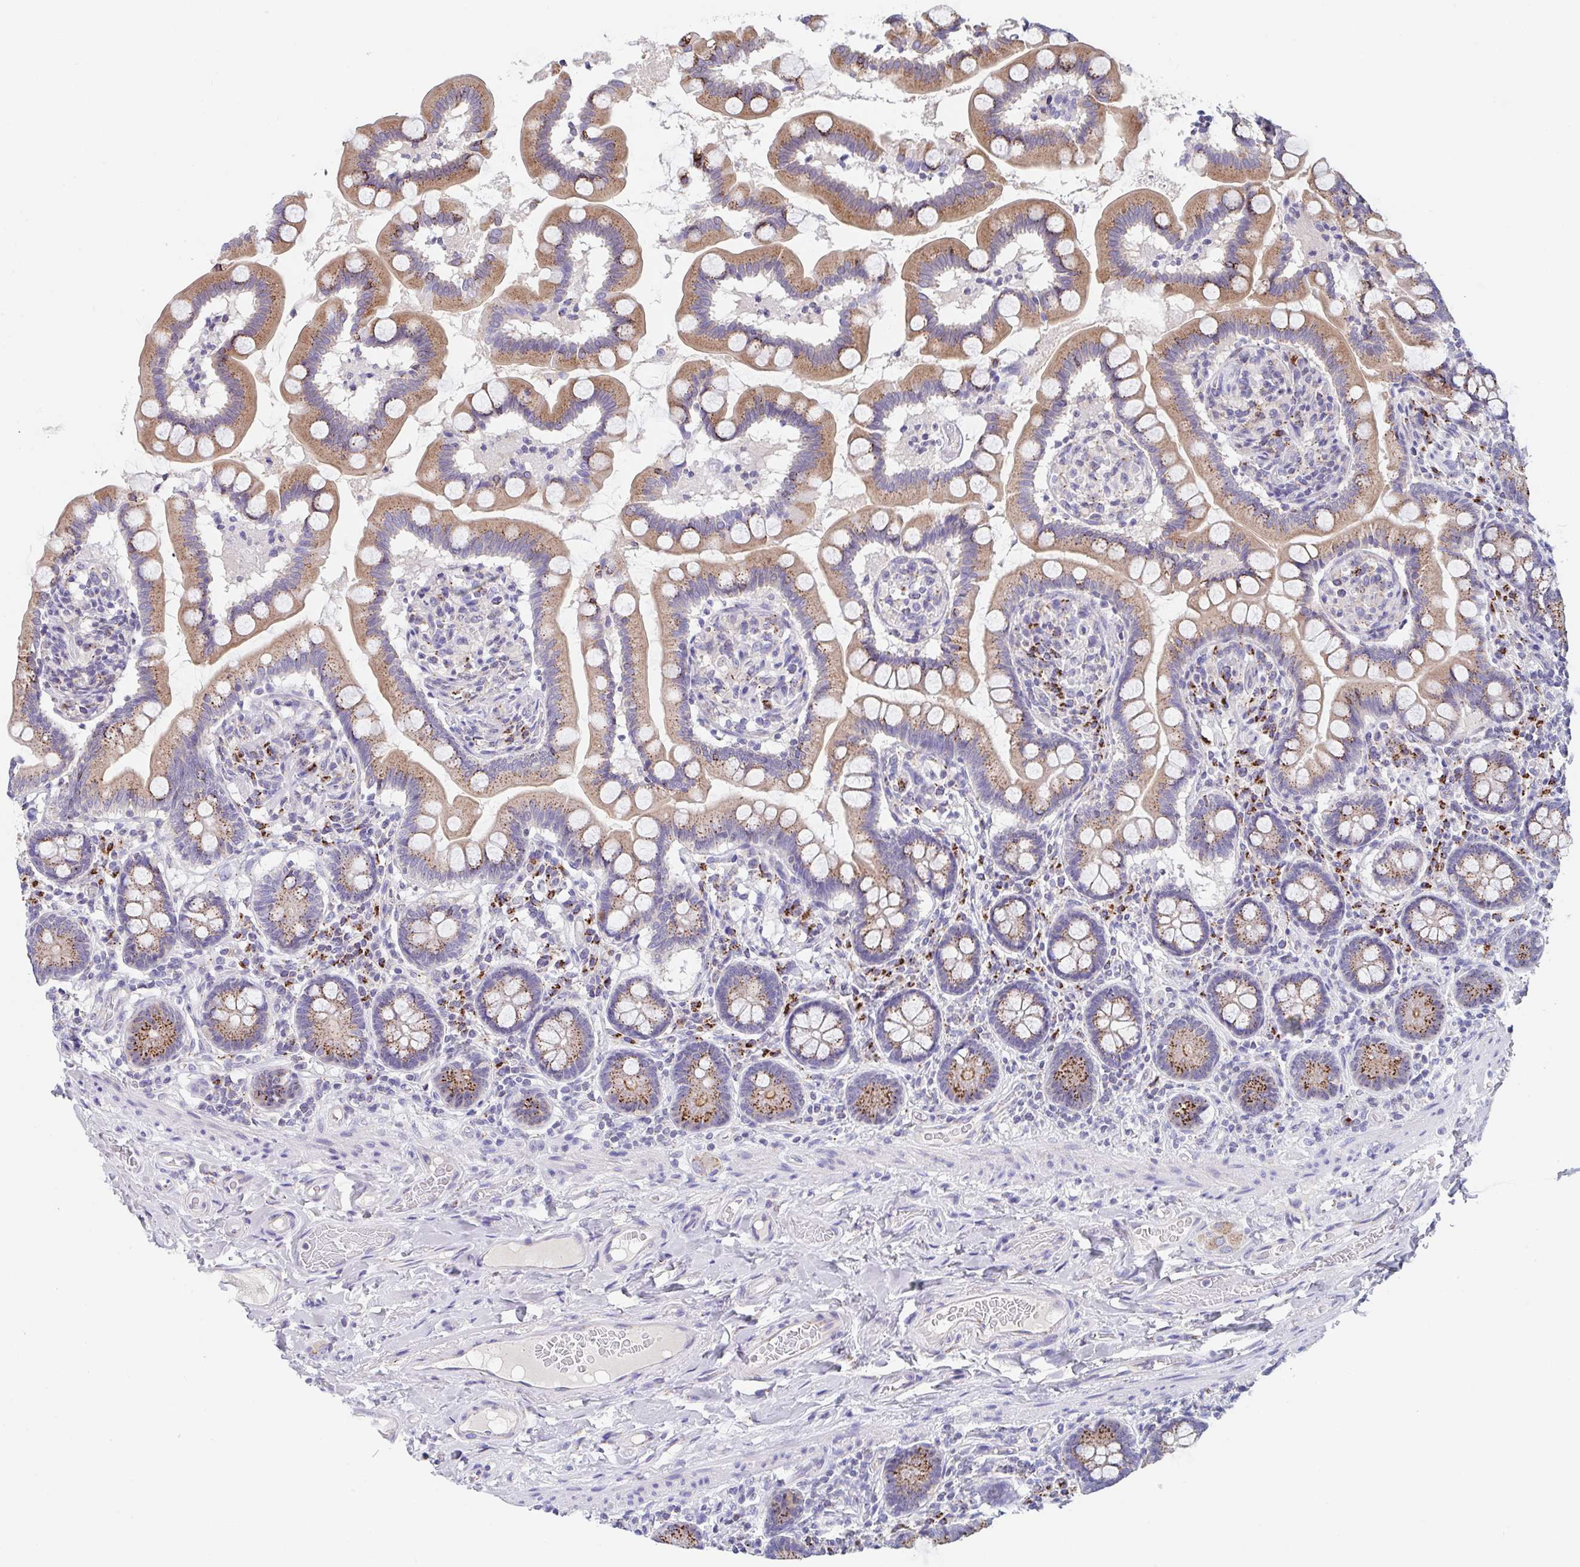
{"staining": {"intensity": "moderate", "quantity": ">75%", "location": "cytoplasmic/membranous"}, "tissue": "small intestine", "cell_type": "Glandular cells", "image_type": "normal", "snomed": [{"axis": "morphology", "description": "Normal tissue, NOS"}, {"axis": "topography", "description": "Small intestine"}], "caption": "Immunohistochemical staining of unremarkable small intestine displays moderate cytoplasmic/membranous protein staining in approximately >75% of glandular cells.", "gene": "PROSER3", "patient": {"sex": "female", "age": 64}}